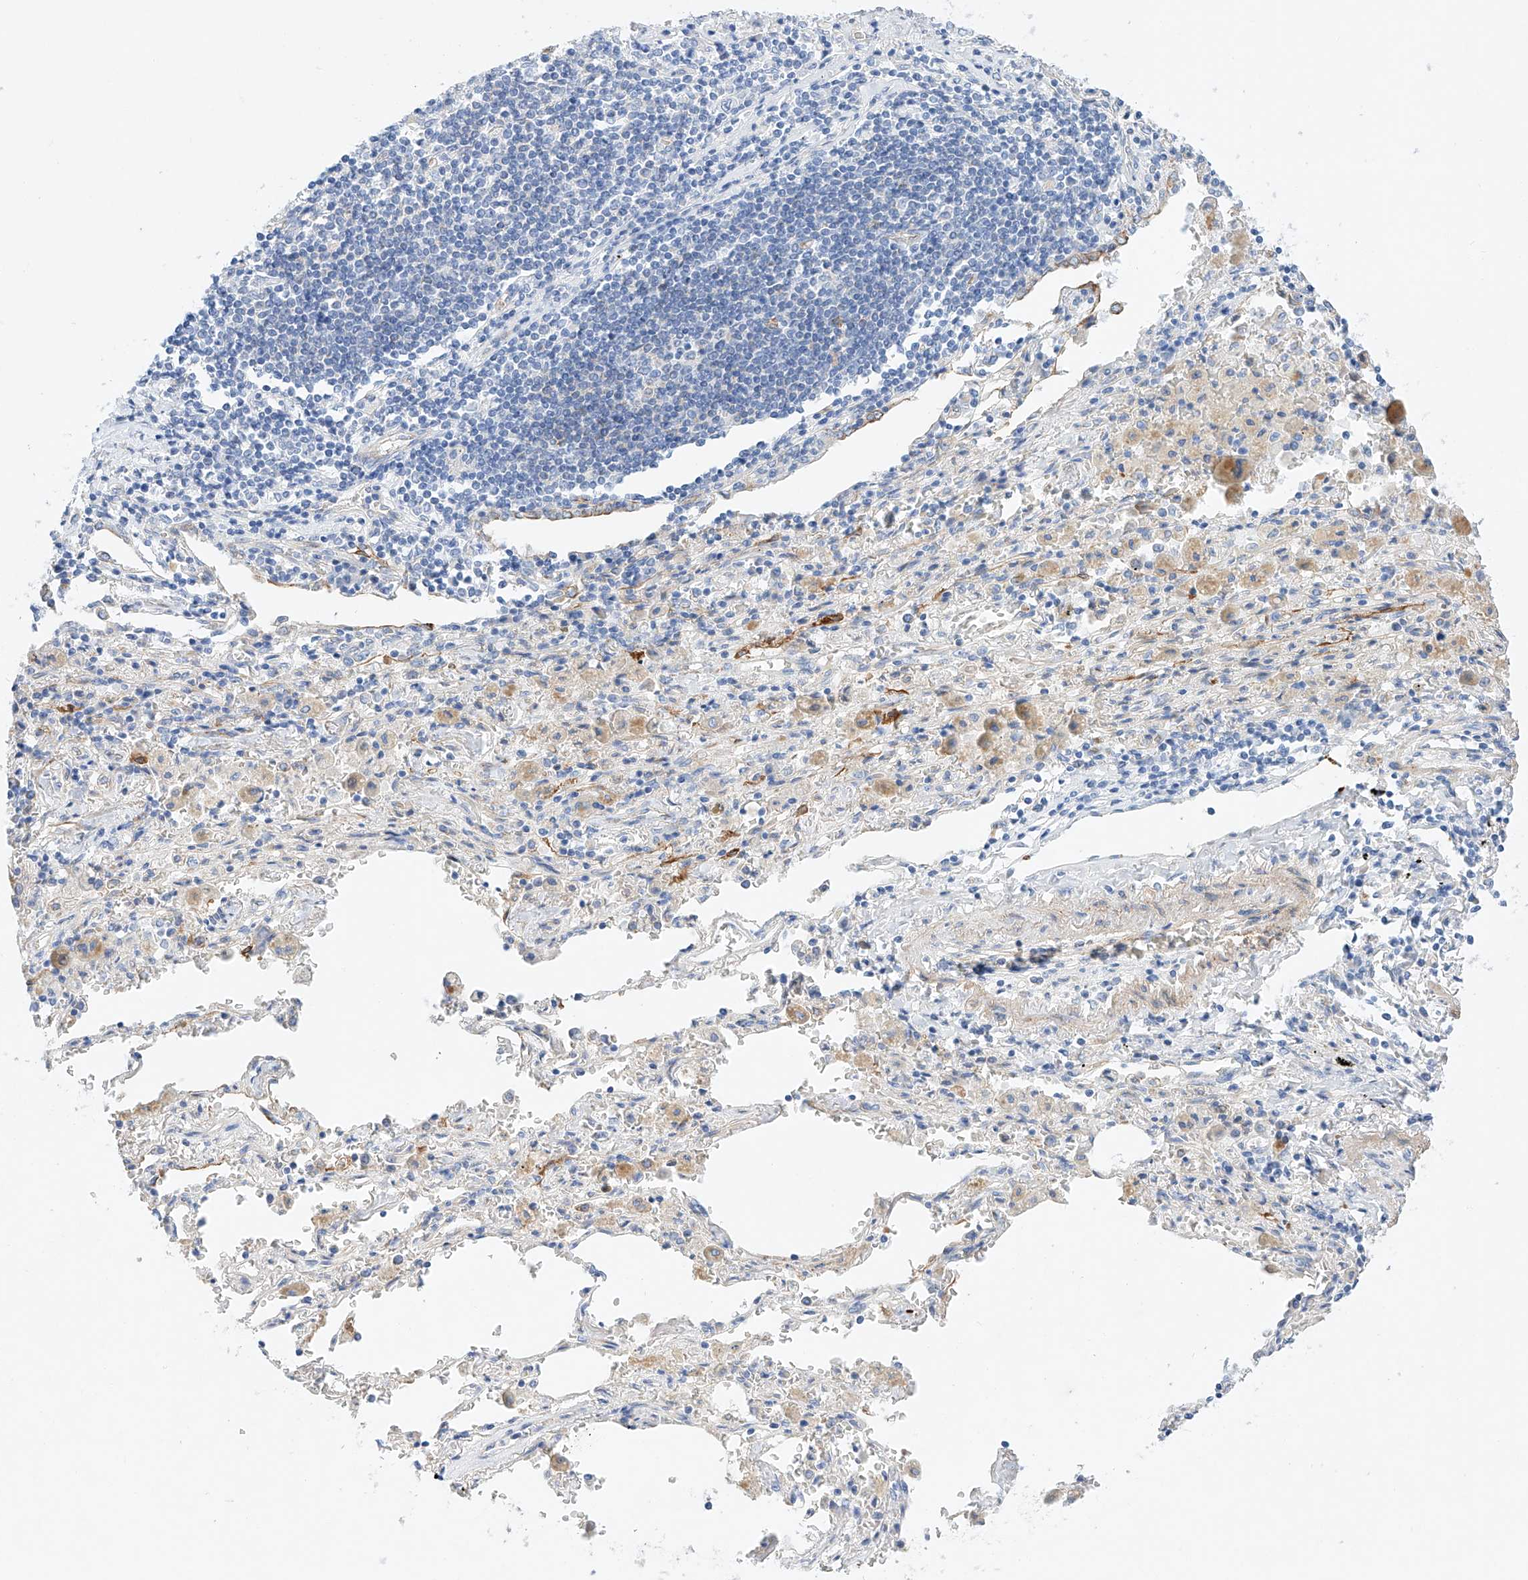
{"staining": {"intensity": "weak", "quantity": "<25%", "location": "cytoplasmic/membranous"}, "tissue": "lung cancer", "cell_type": "Tumor cells", "image_type": "cancer", "snomed": [{"axis": "morphology", "description": "Adenocarcinoma, NOS"}, {"axis": "topography", "description": "Lung"}], "caption": "High power microscopy photomicrograph of an immunohistochemistry (IHC) micrograph of lung adenocarcinoma, revealing no significant staining in tumor cells.", "gene": "SBSPON", "patient": {"sex": "female", "age": 51}}